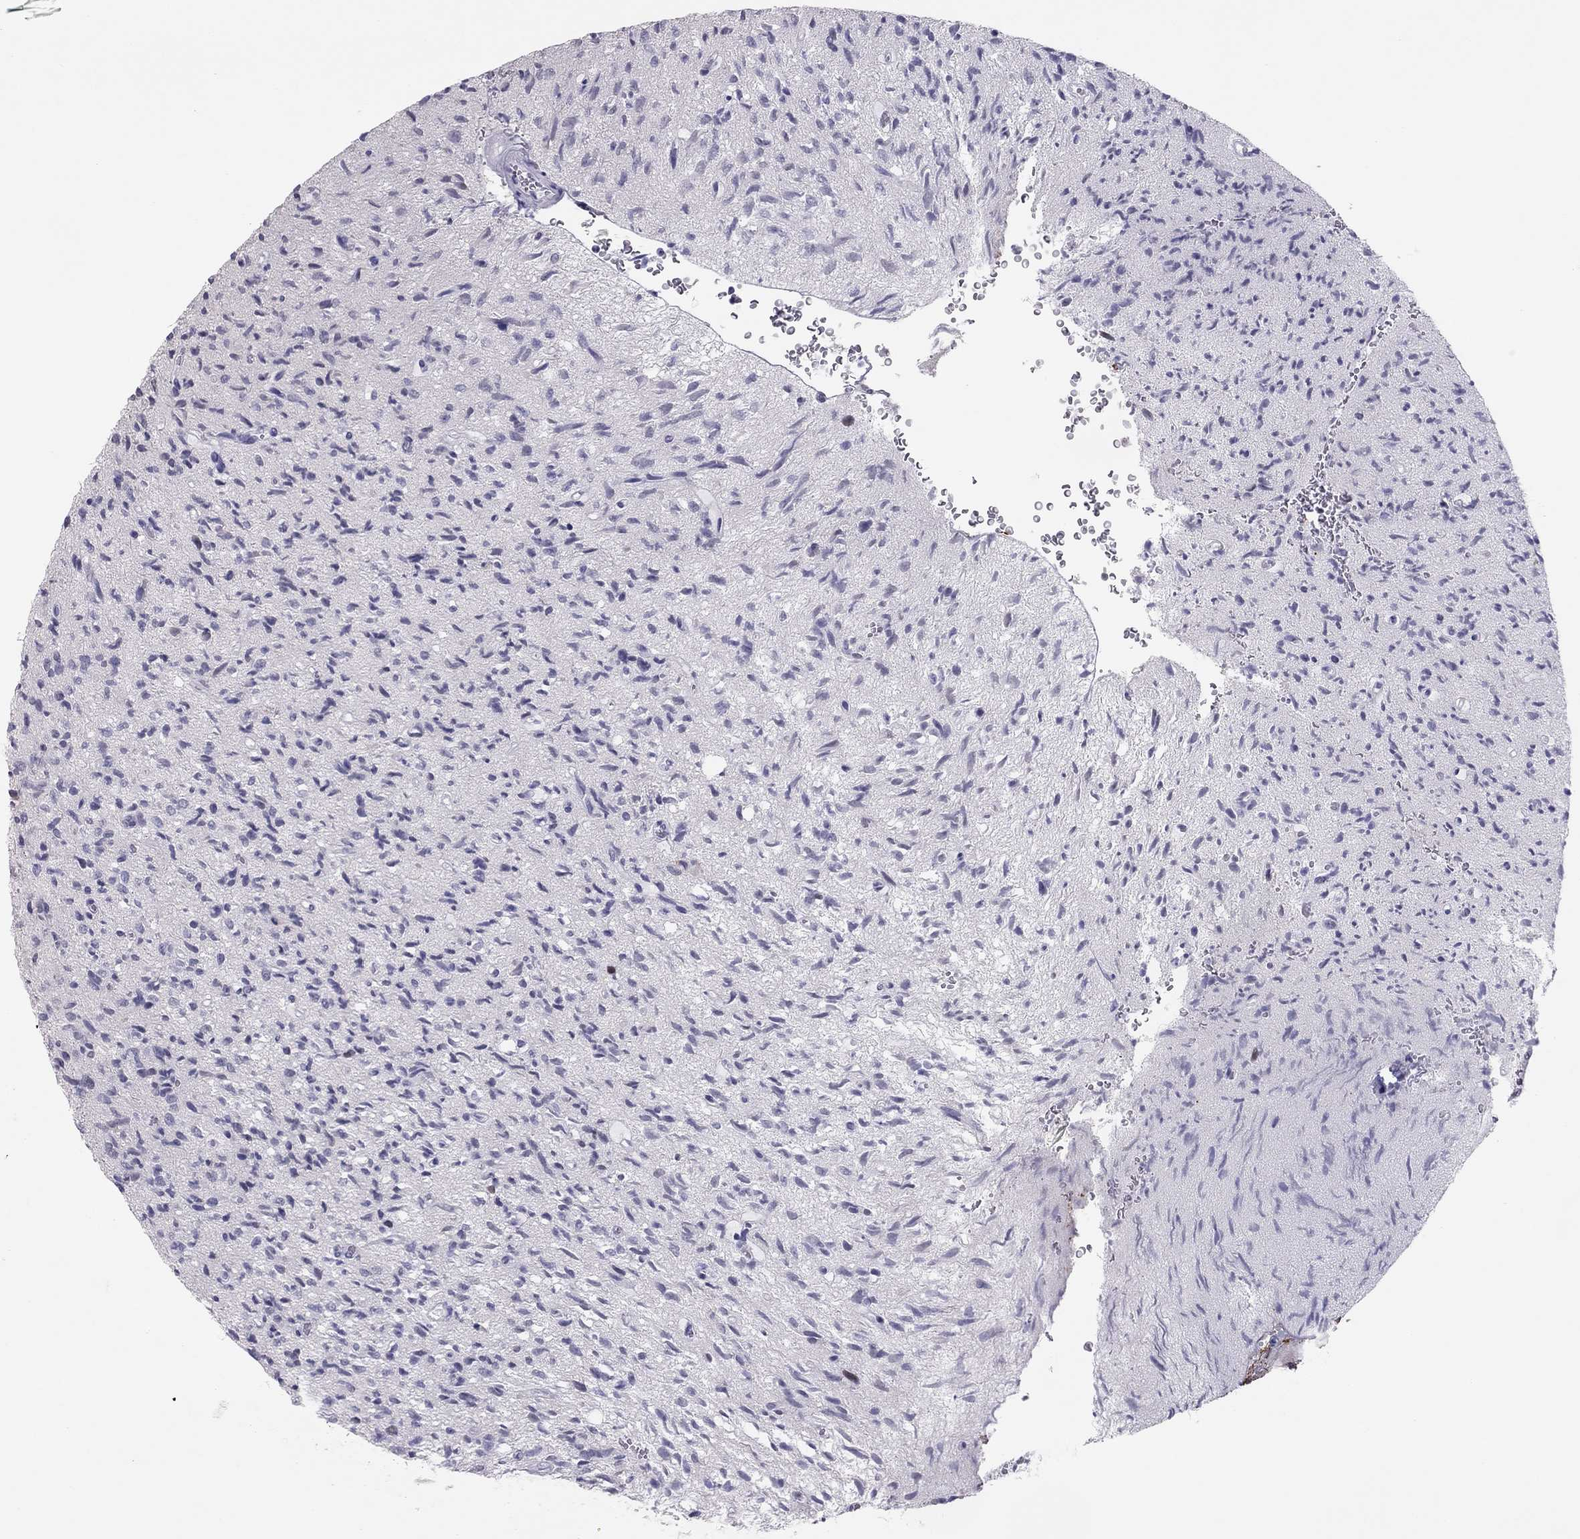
{"staining": {"intensity": "negative", "quantity": "none", "location": "none"}, "tissue": "glioma", "cell_type": "Tumor cells", "image_type": "cancer", "snomed": [{"axis": "morphology", "description": "Glioma, malignant, High grade"}, {"axis": "topography", "description": "Brain"}], "caption": "Histopathology image shows no protein positivity in tumor cells of malignant glioma (high-grade) tissue.", "gene": "PHOX2A", "patient": {"sex": "male", "age": 64}}